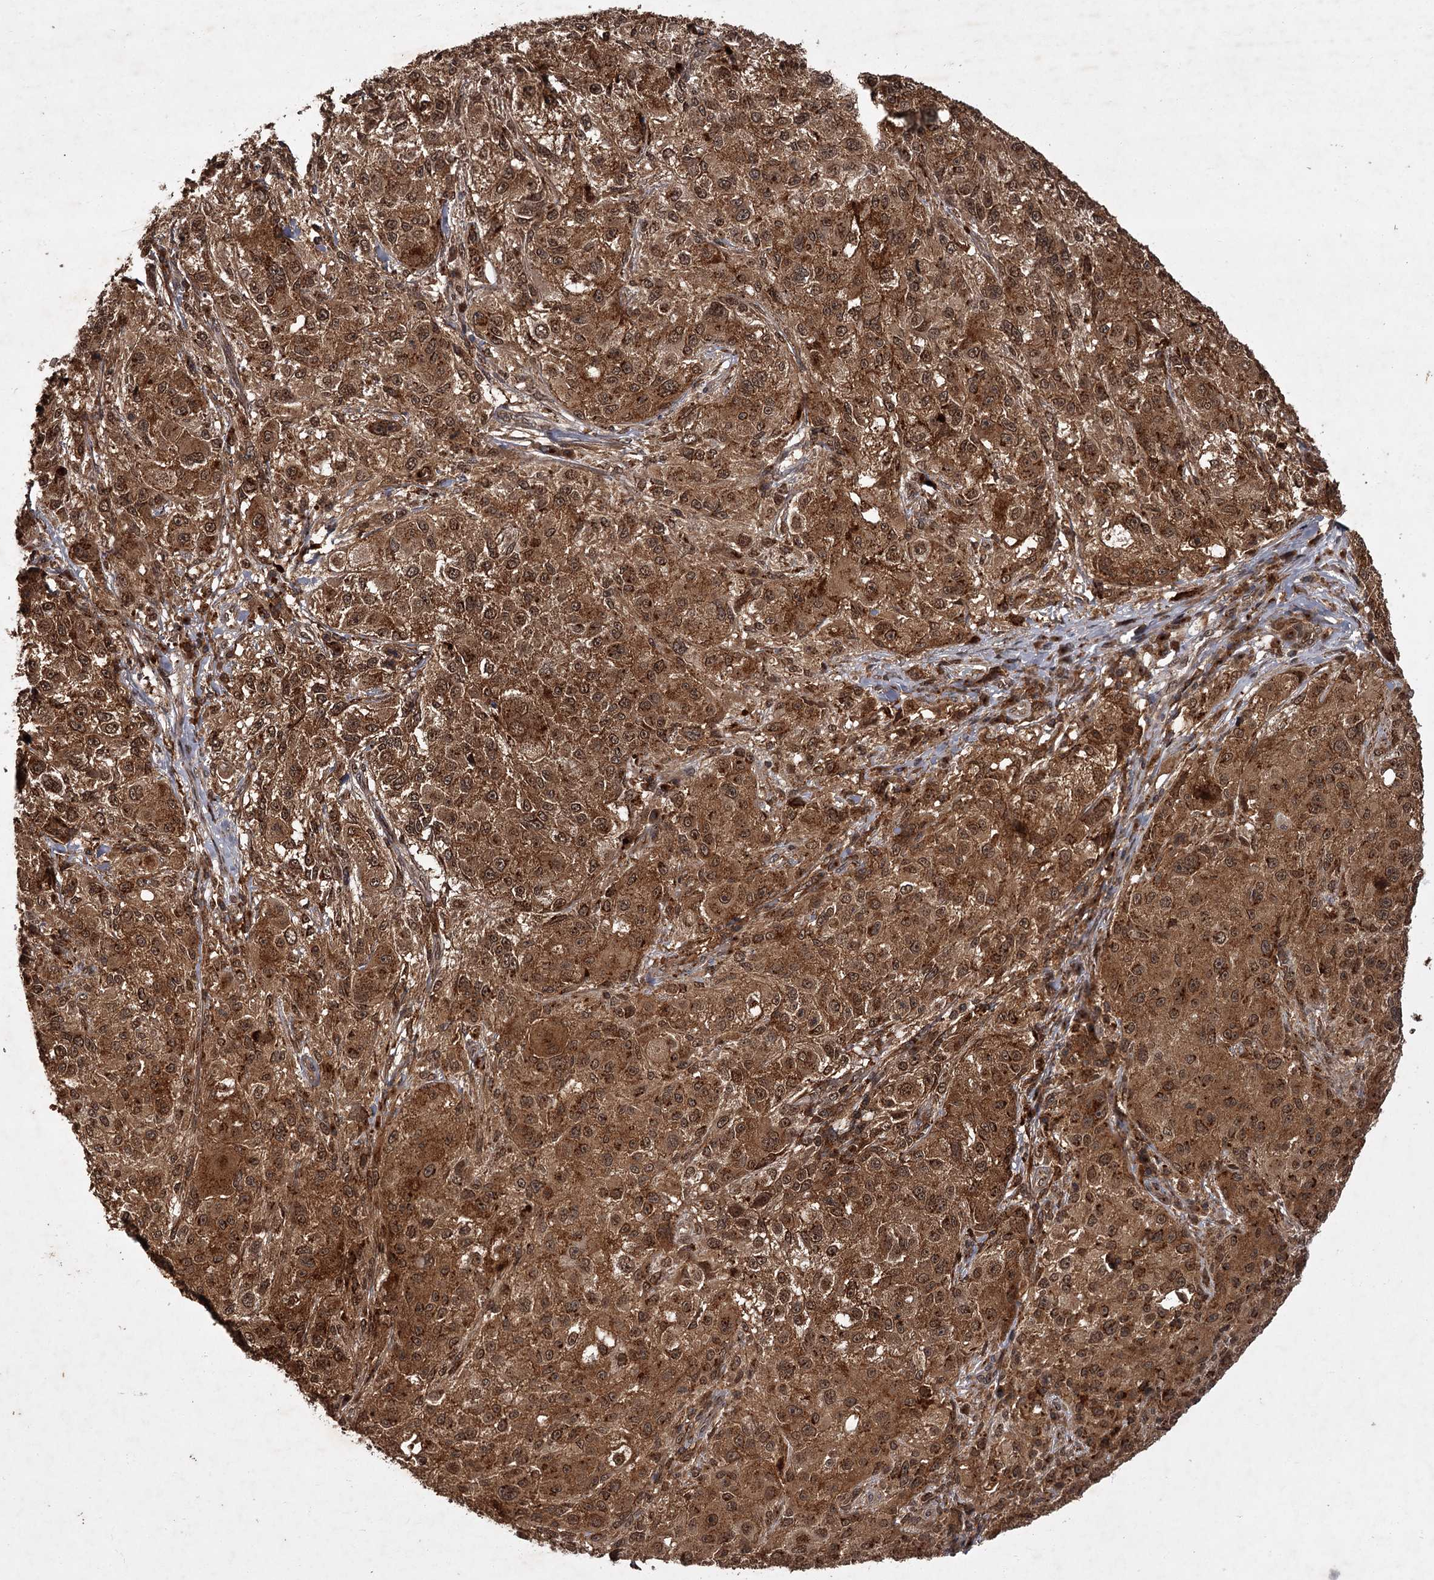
{"staining": {"intensity": "strong", "quantity": ">75%", "location": "cytoplasmic/membranous,nuclear"}, "tissue": "melanoma", "cell_type": "Tumor cells", "image_type": "cancer", "snomed": [{"axis": "morphology", "description": "Necrosis, NOS"}, {"axis": "morphology", "description": "Malignant melanoma, NOS"}, {"axis": "topography", "description": "Skin"}], "caption": "Immunohistochemical staining of human malignant melanoma shows strong cytoplasmic/membranous and nuclear protein expression in approximately >75% of tumor cells. (brown staining indicates protein expression, while blue staining denotes nuclei).", "gene": "TBC1D23", "patient": {"sex": "female", "age": 87}}